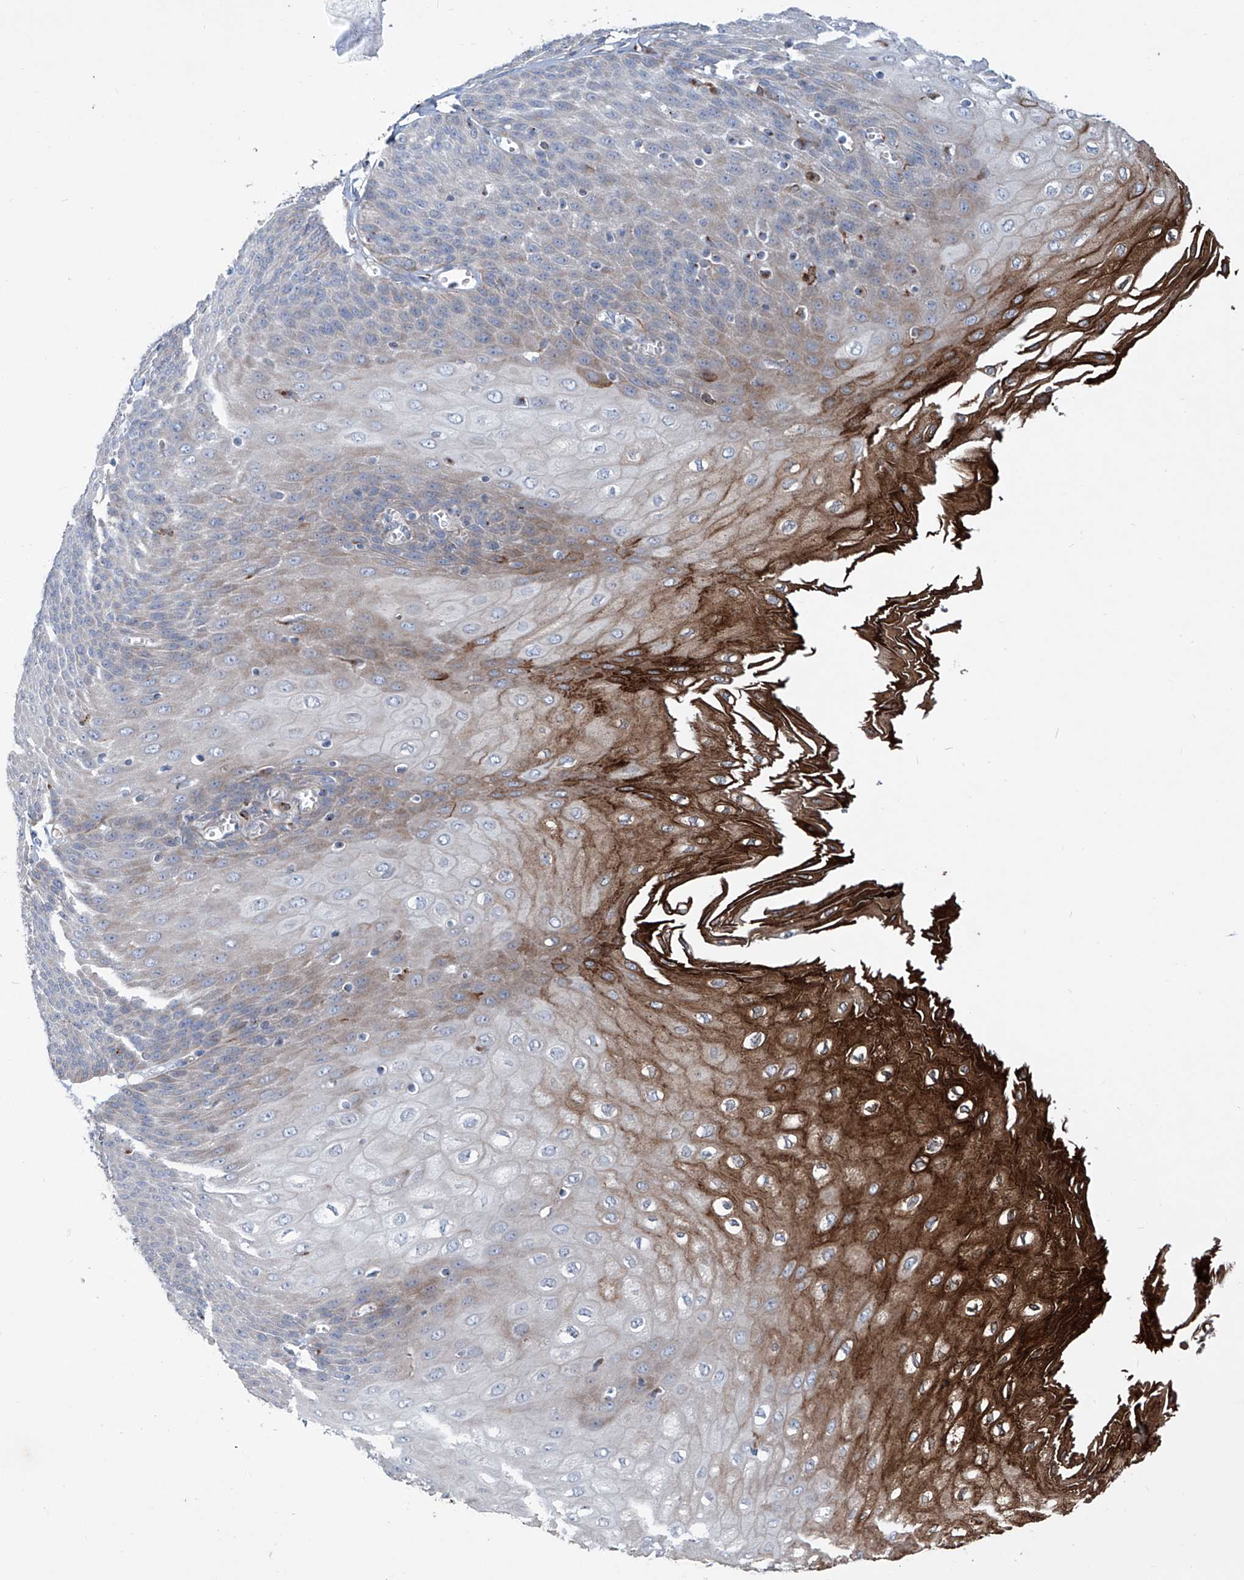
{"staining": {"intensity": "strong", "quantity": "<25%", "location": "cytoplasmic/membranous"}, "tissue": "esophagus", "cell_type": "Squamous epithelial cells", "image_type": "normal", "snomed": [{"axis": "morphology", "description": "Normal tissue, NOS"}, {"axis": "topography", "description": "Esophagus"}], "caption": "Immunohistochemistry (IHC) histopathology image of unremarkable esophagus: esophagus stained using IHC exhibits medium levels of strong protein expression localized specifically in the cytoplasmic/membranous of squamous epithelial cells, appearing as a cytoplasmic/membranous brown color.", "gene": "CDH5", "patient": {"sex": "male", "age": 60}}